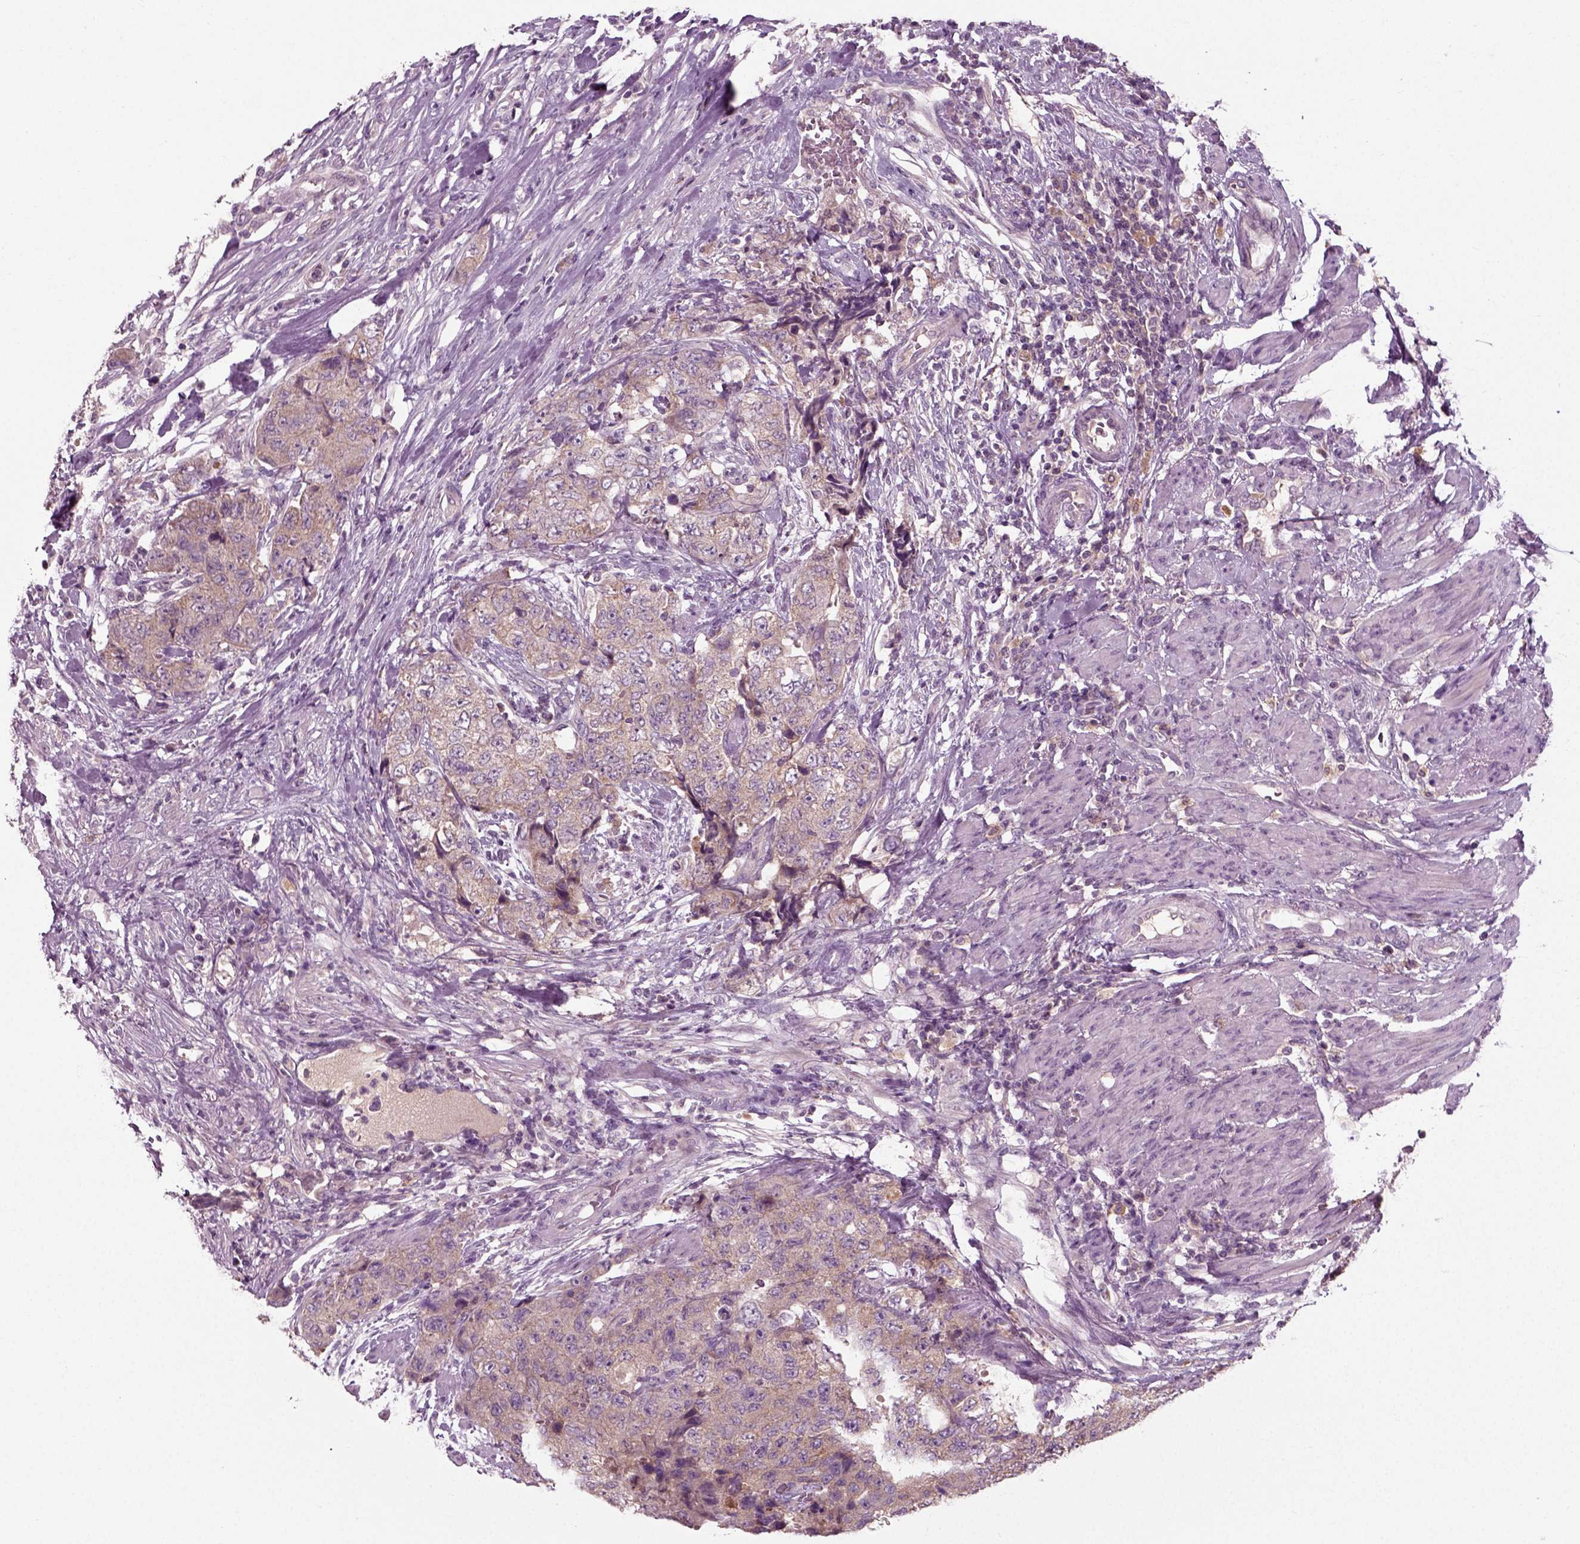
{"staining": {"intensity": "weak", "quantity": ">75%", "location": "cytoplasmic/membranous"}, "tissue": "urothelial cancer", "cell_type": "Tumor cells", "image_type": "cancer", "snomed": [{"axis": "morphology", "description": "Urothelial carcinoma, High grade"}, {"axis": "topography", "description": "Urinary bladder"}], "caption": "The image displays immunohistochemical staining of high-grade urothelial carcinoma. There is weak cytoplasmic/membranous positivity is seen in approximately >75% of tumor cells.", "gene": "RND2", "patient": {"sex": "female", "age": 78}}